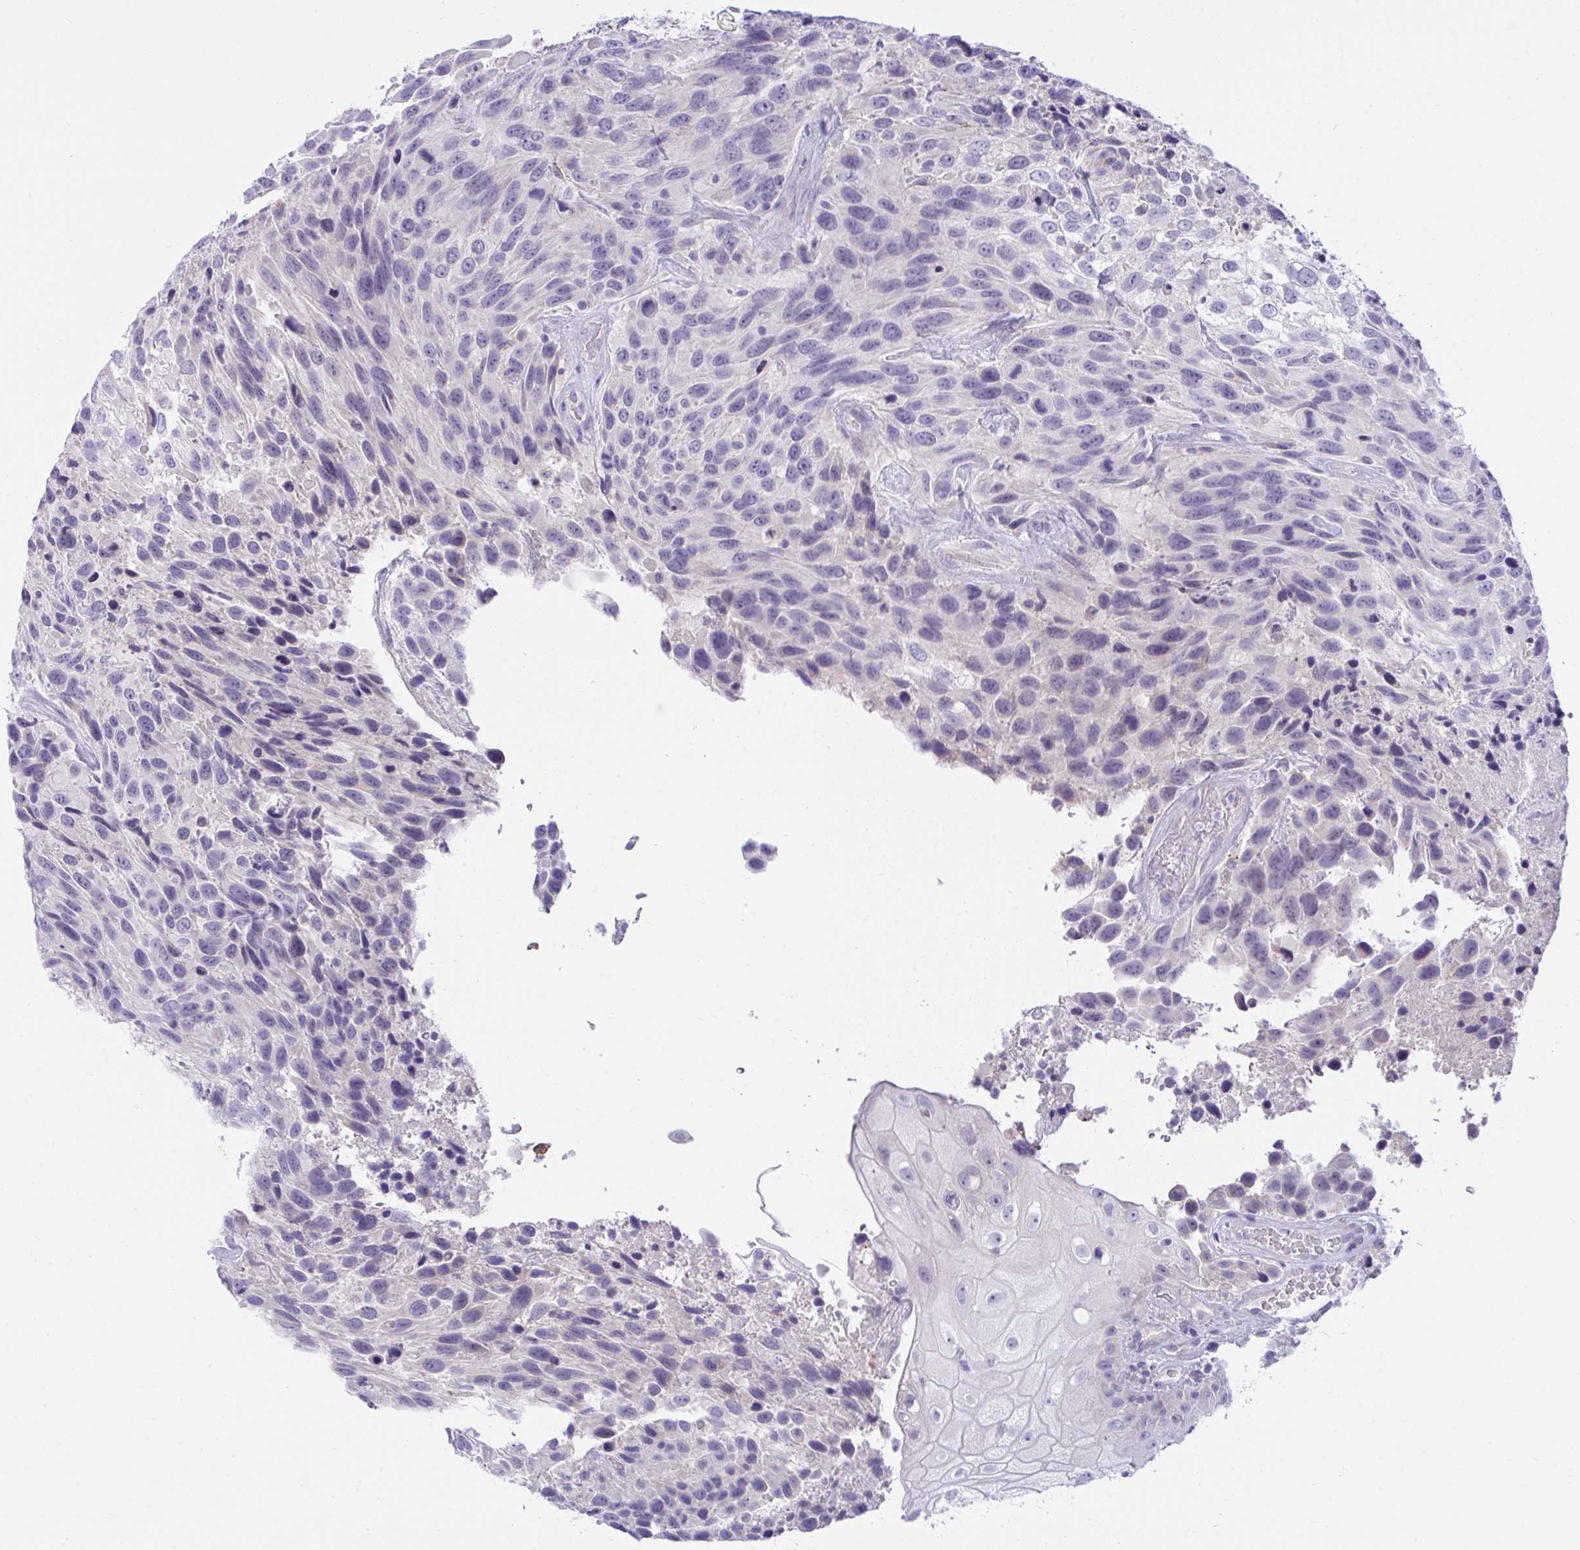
{"staining": {"intensity": "negative", "quantity": "none", "location": "none"}, "tissue": "urothelial cancer", "cell_type": "Tumor cells", "image_type": "cancer", "snomed": [{"axis": "morphology", "description": "Urothelial carcinoma, High grade"}, {"axis": "topography", "description": "Urinary bladder"}], "caption": "A high-resolution image shows immunohistochemistry staining of urothelial cancer, which shows no significant positivity in tumor cells. The staining is performed using DAB brown chromogen with nuclei counter-stained in using hematoxylin.", "gene": "SEMA6B", "patient": {"sex": "female", "age": 70}}